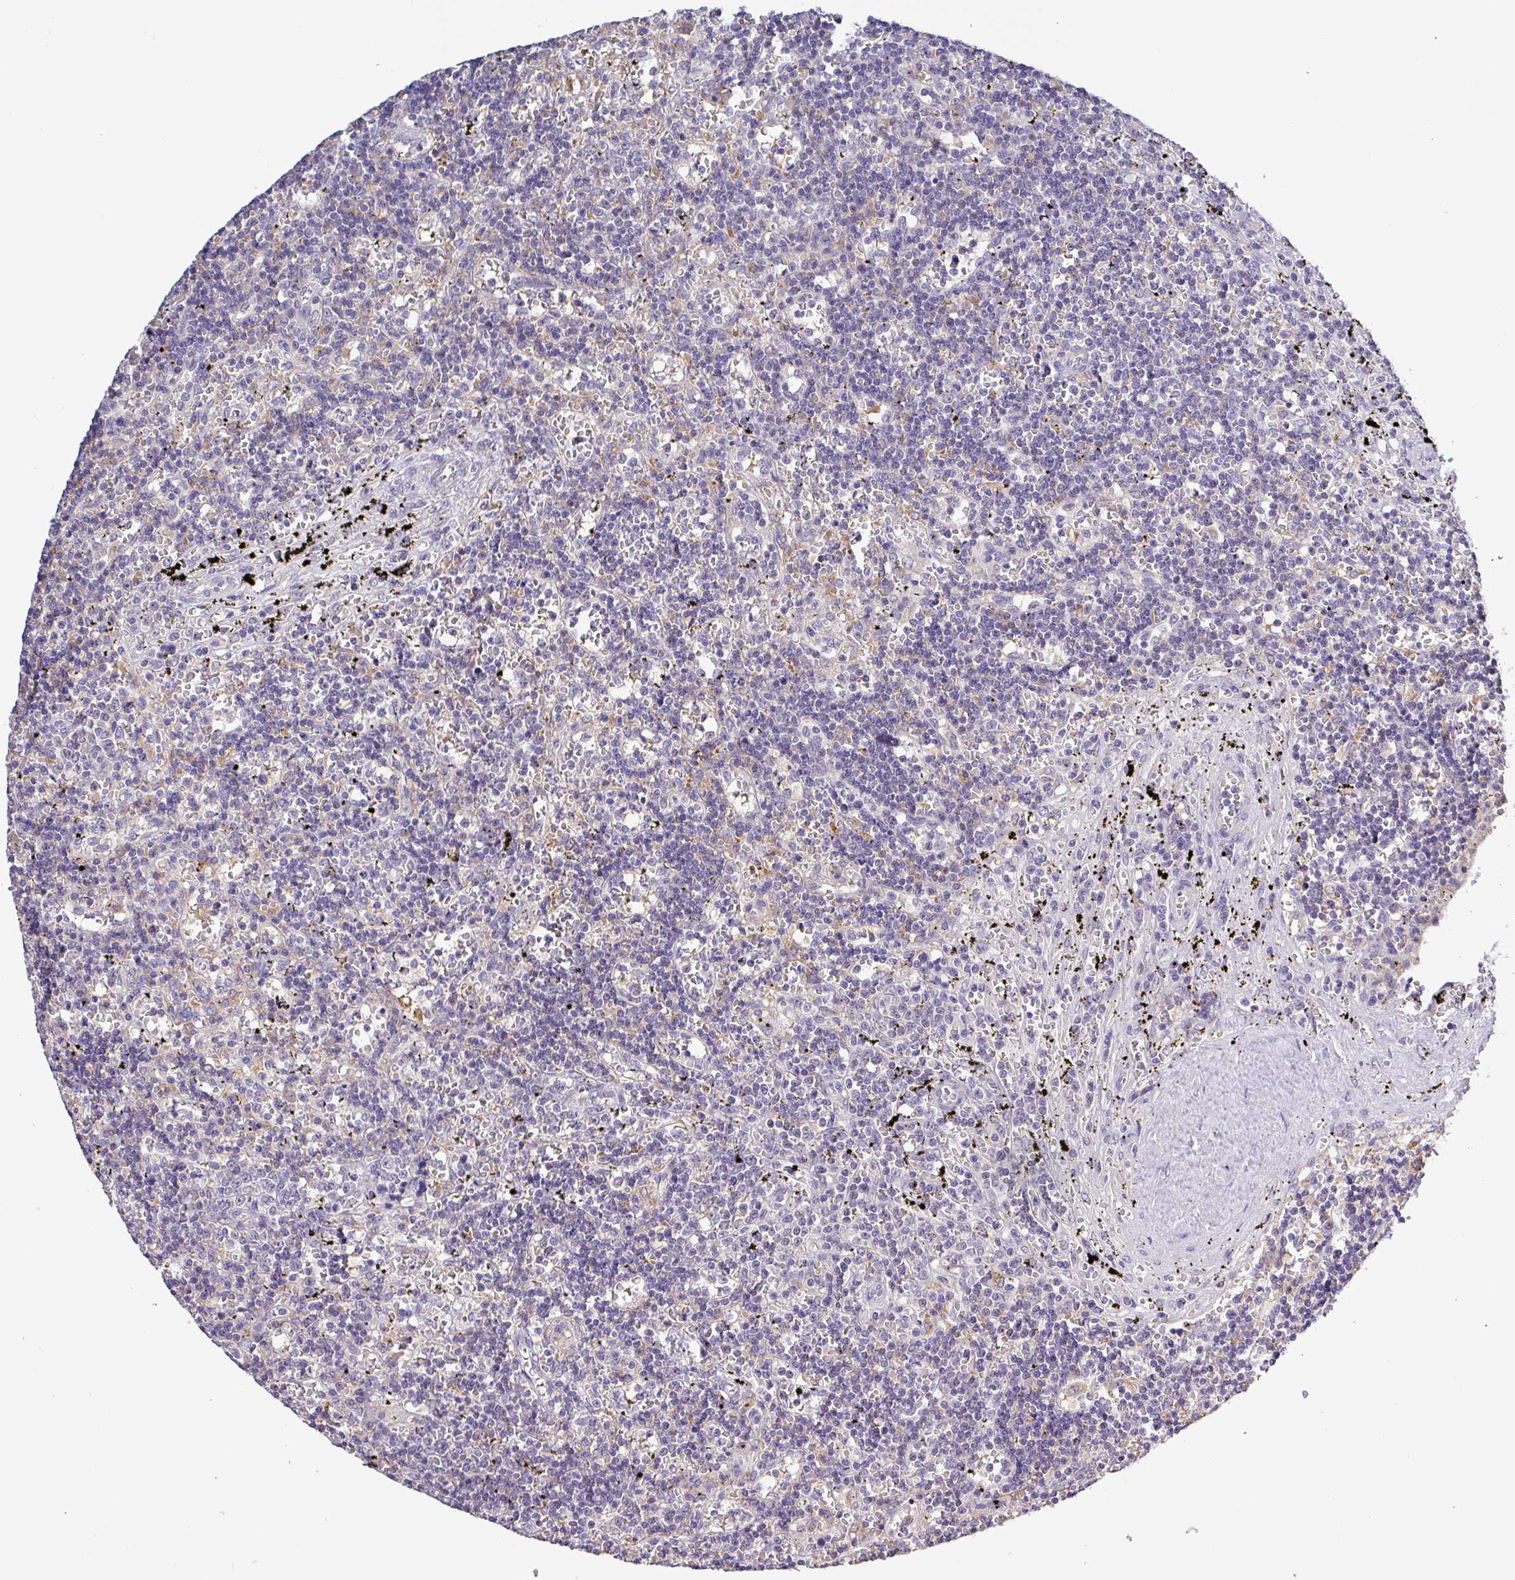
{"staining": {"intensity": "negative", "quantity": "none", "location": "none"}, "tissue": "lymphoma", "cell_type": "Tumor cells", "image_type": "cancer", "snomed": [{"axis": "morphology", "description": "Malignant lymphoma, non-Hodgkin's type, Low grade"}, {"axis": "topography", "description": "Spleen"}], "caption": "The image displays no staining of tumor cells in malignant lymphoma, non-Hodgkin's type (low-grade).", "gene": "SFTPB", "patient": {"sex": "male", "age": 60}}